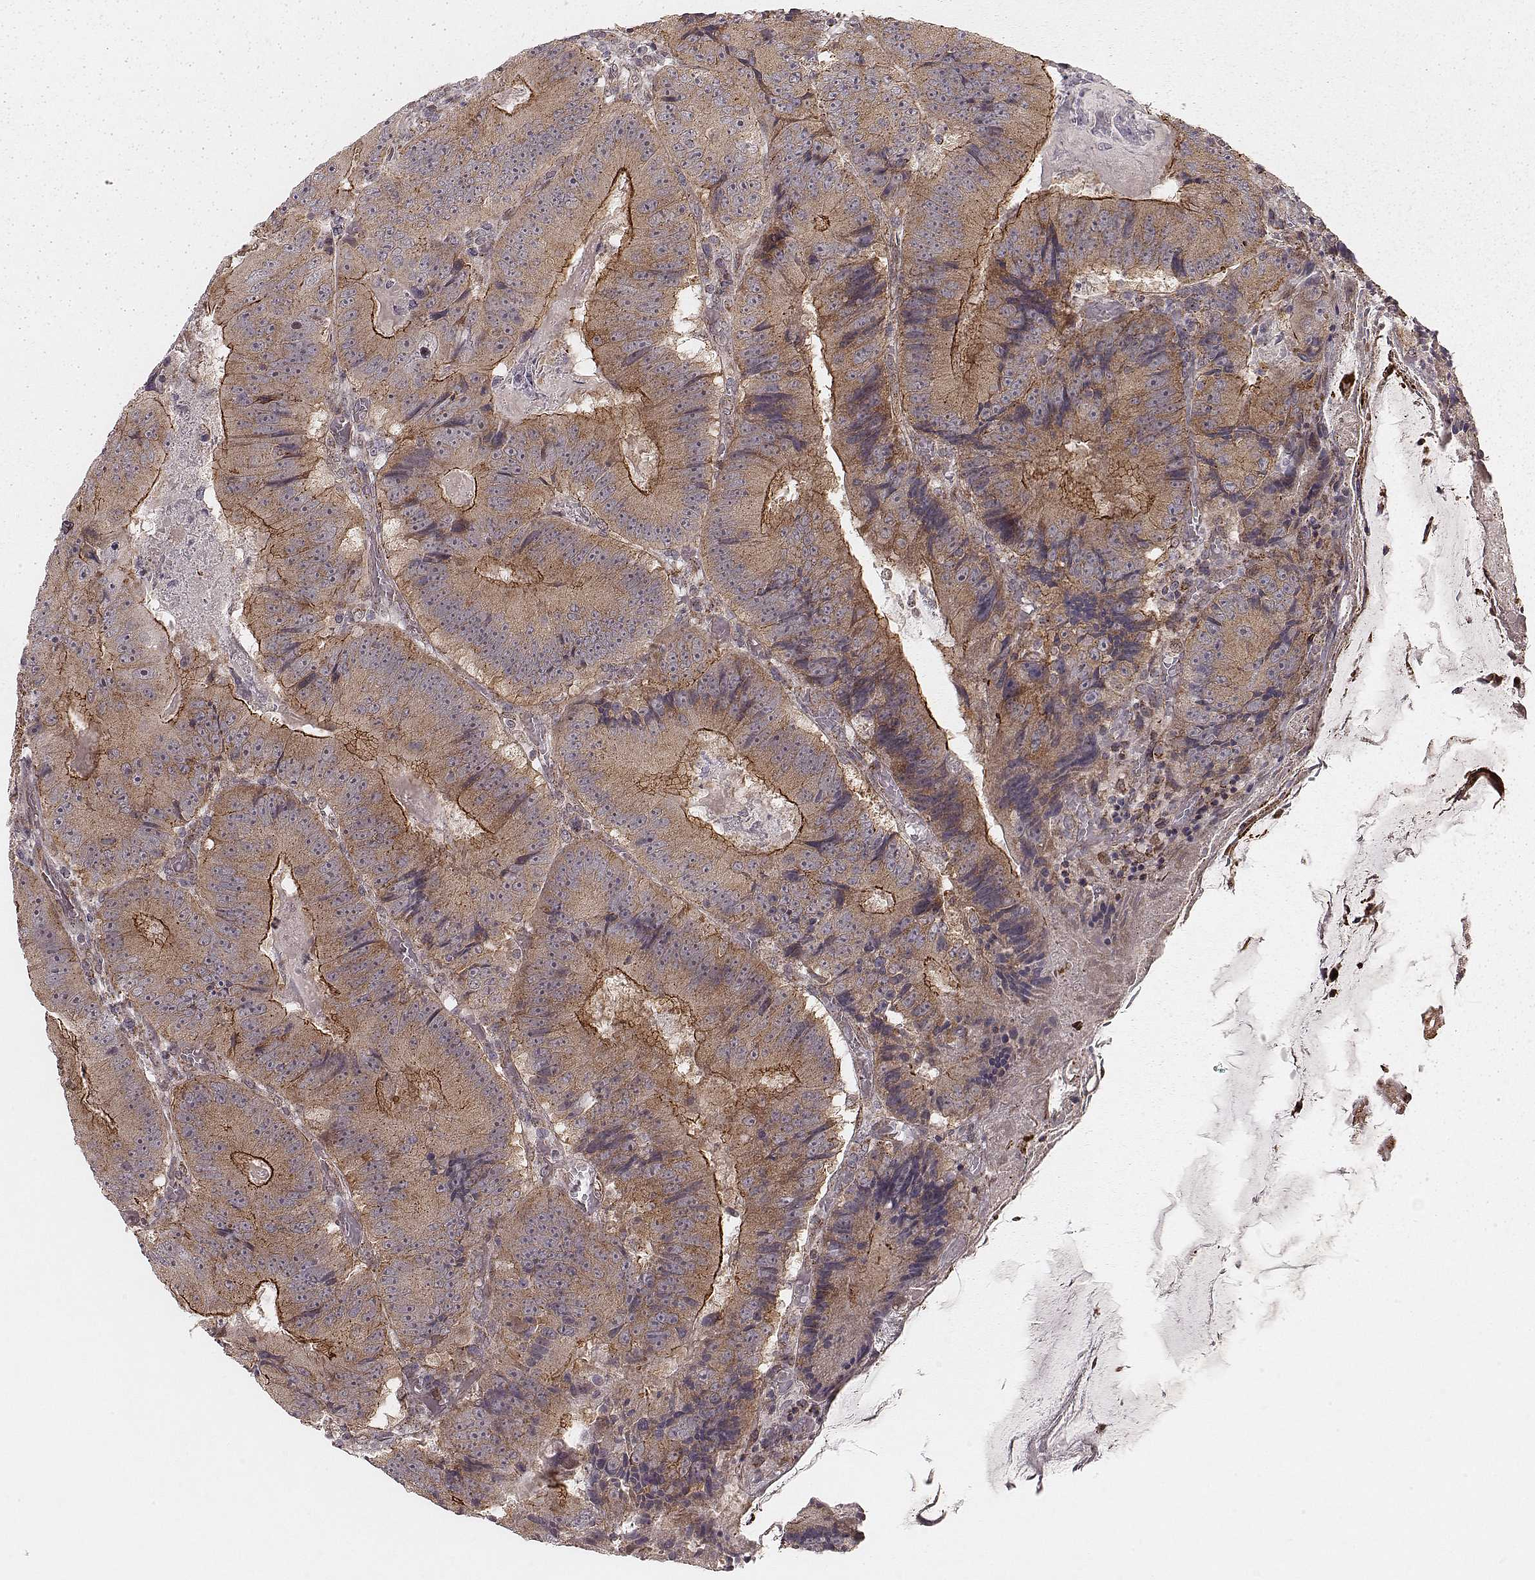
{"staining": {"intensity": "moderate", "quantity": ">75%", "location": "cytoplasmic/membranous"}, "tissue": "colorectal cancer", "cell_type": "Tumor cells", "image_type": "cancer", "snomed": [{"axis": "morphology", "description": "Adenocarcinoma, NOS"}, {"axis": "topography", "description": "Colon"}], "caption": "High-power microscopy captured an immunohistochemistry image of colorectal cancer, revealing moderate cytoplasmic/membranous positivity in about >75% of tumor cells.", "gene": "NDUFA7", "patient": {"sex": "female", "age": 86}}